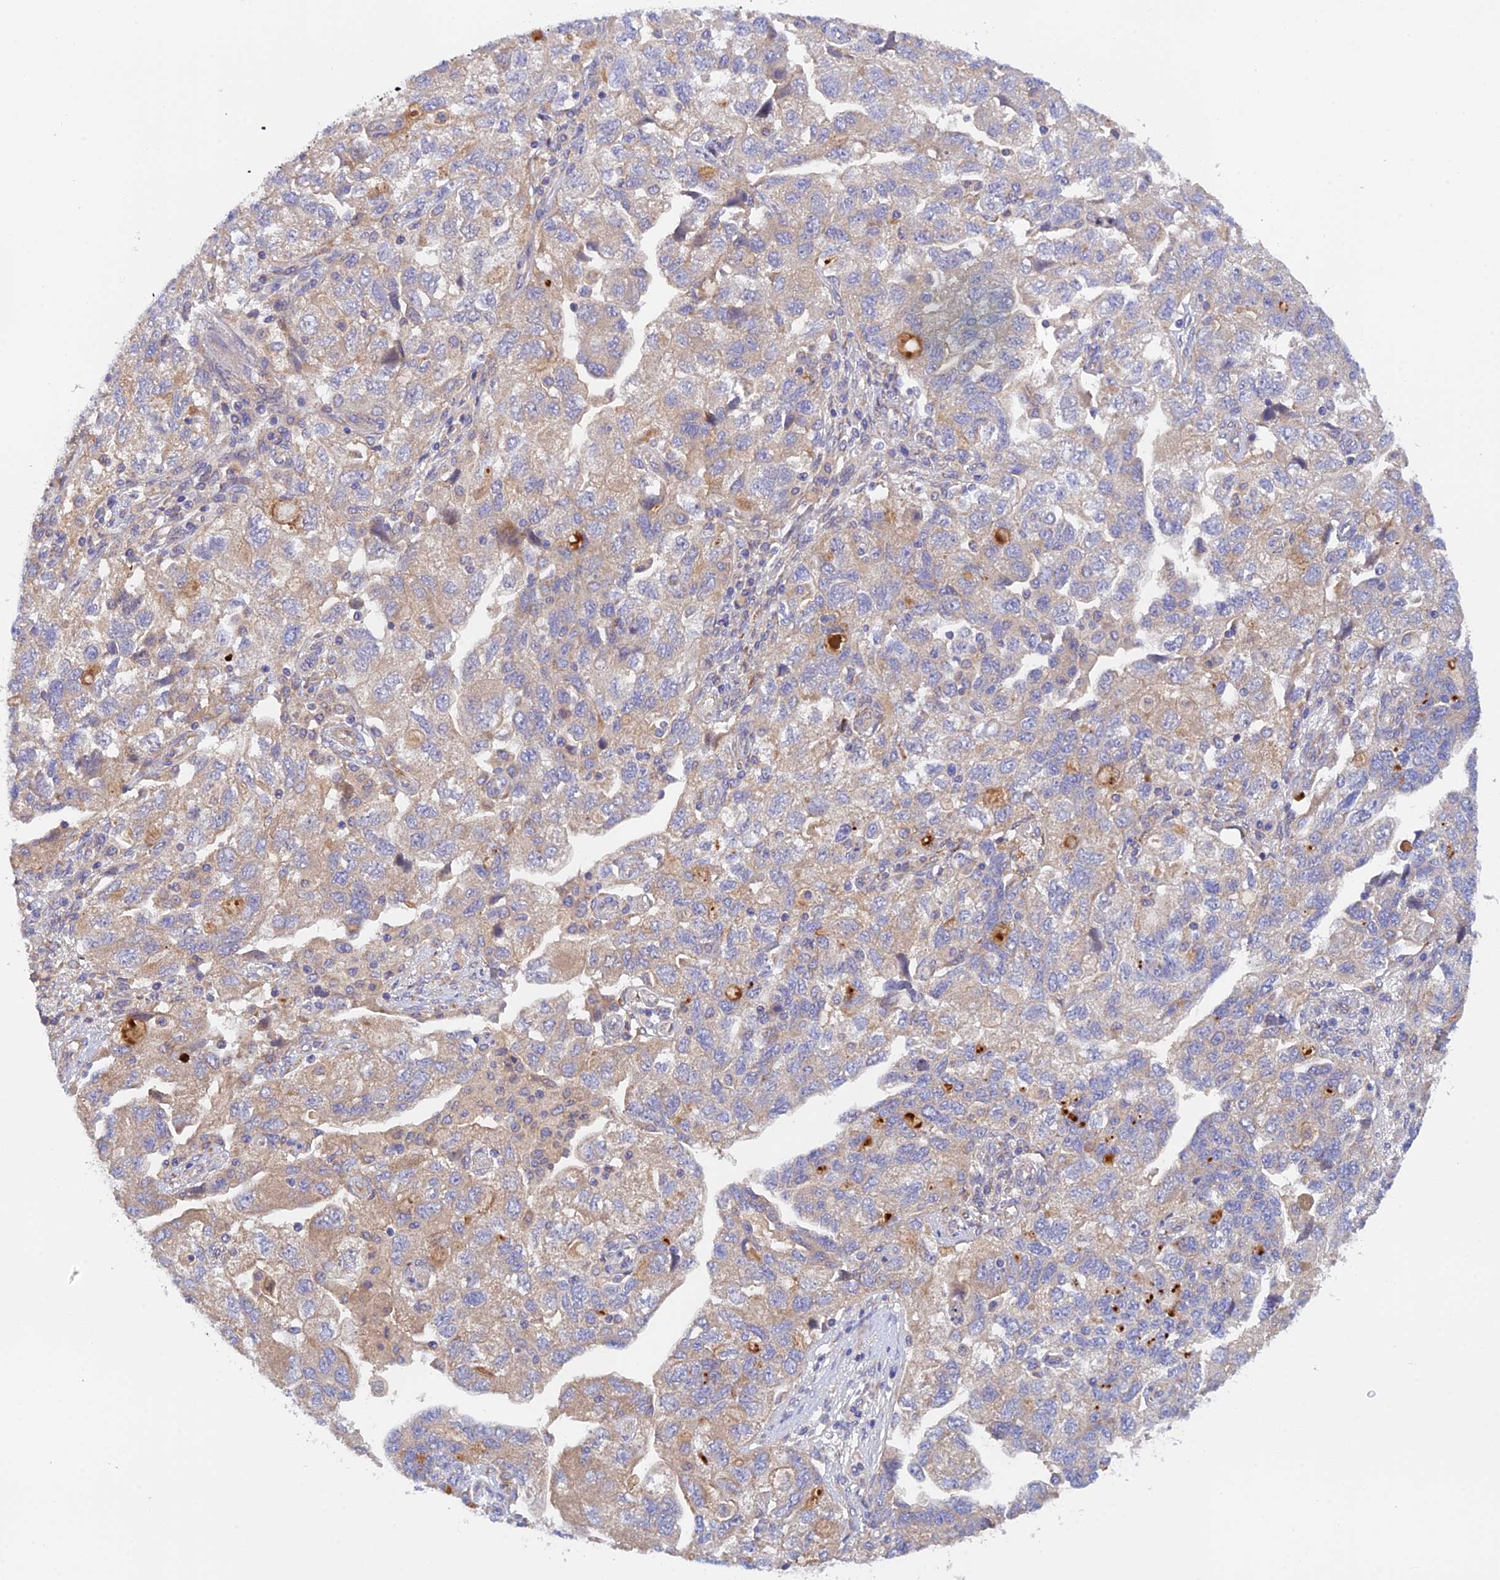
{"staining": {"intensity": "weak", "quantity": "25%-75%", "location": "cytoplasmic/membranous"}, "tissue": "ovarian cancer", "cell_type": "Tumor cells", "image_type": "cancer", "snomed": [{"axis": "morphology", "description": "Carcinoma, NOS"}, {"axis": "morphology", "description": "Cystadenocarcinoma, serous, NOS"}, {"axis": "topography", "description": "Ovary"}], "caption": "DAB immunohistochemical staining of human ovarian cancer (serous cystadenocarcinoma) exhibits weak cytoplasmic/membranous protein expression in approximately 25%-75% of tumor cells. Nuclei are stained in blue.", "gene": "RANBP6", "patient": {"sex": "female", "age": 69}}